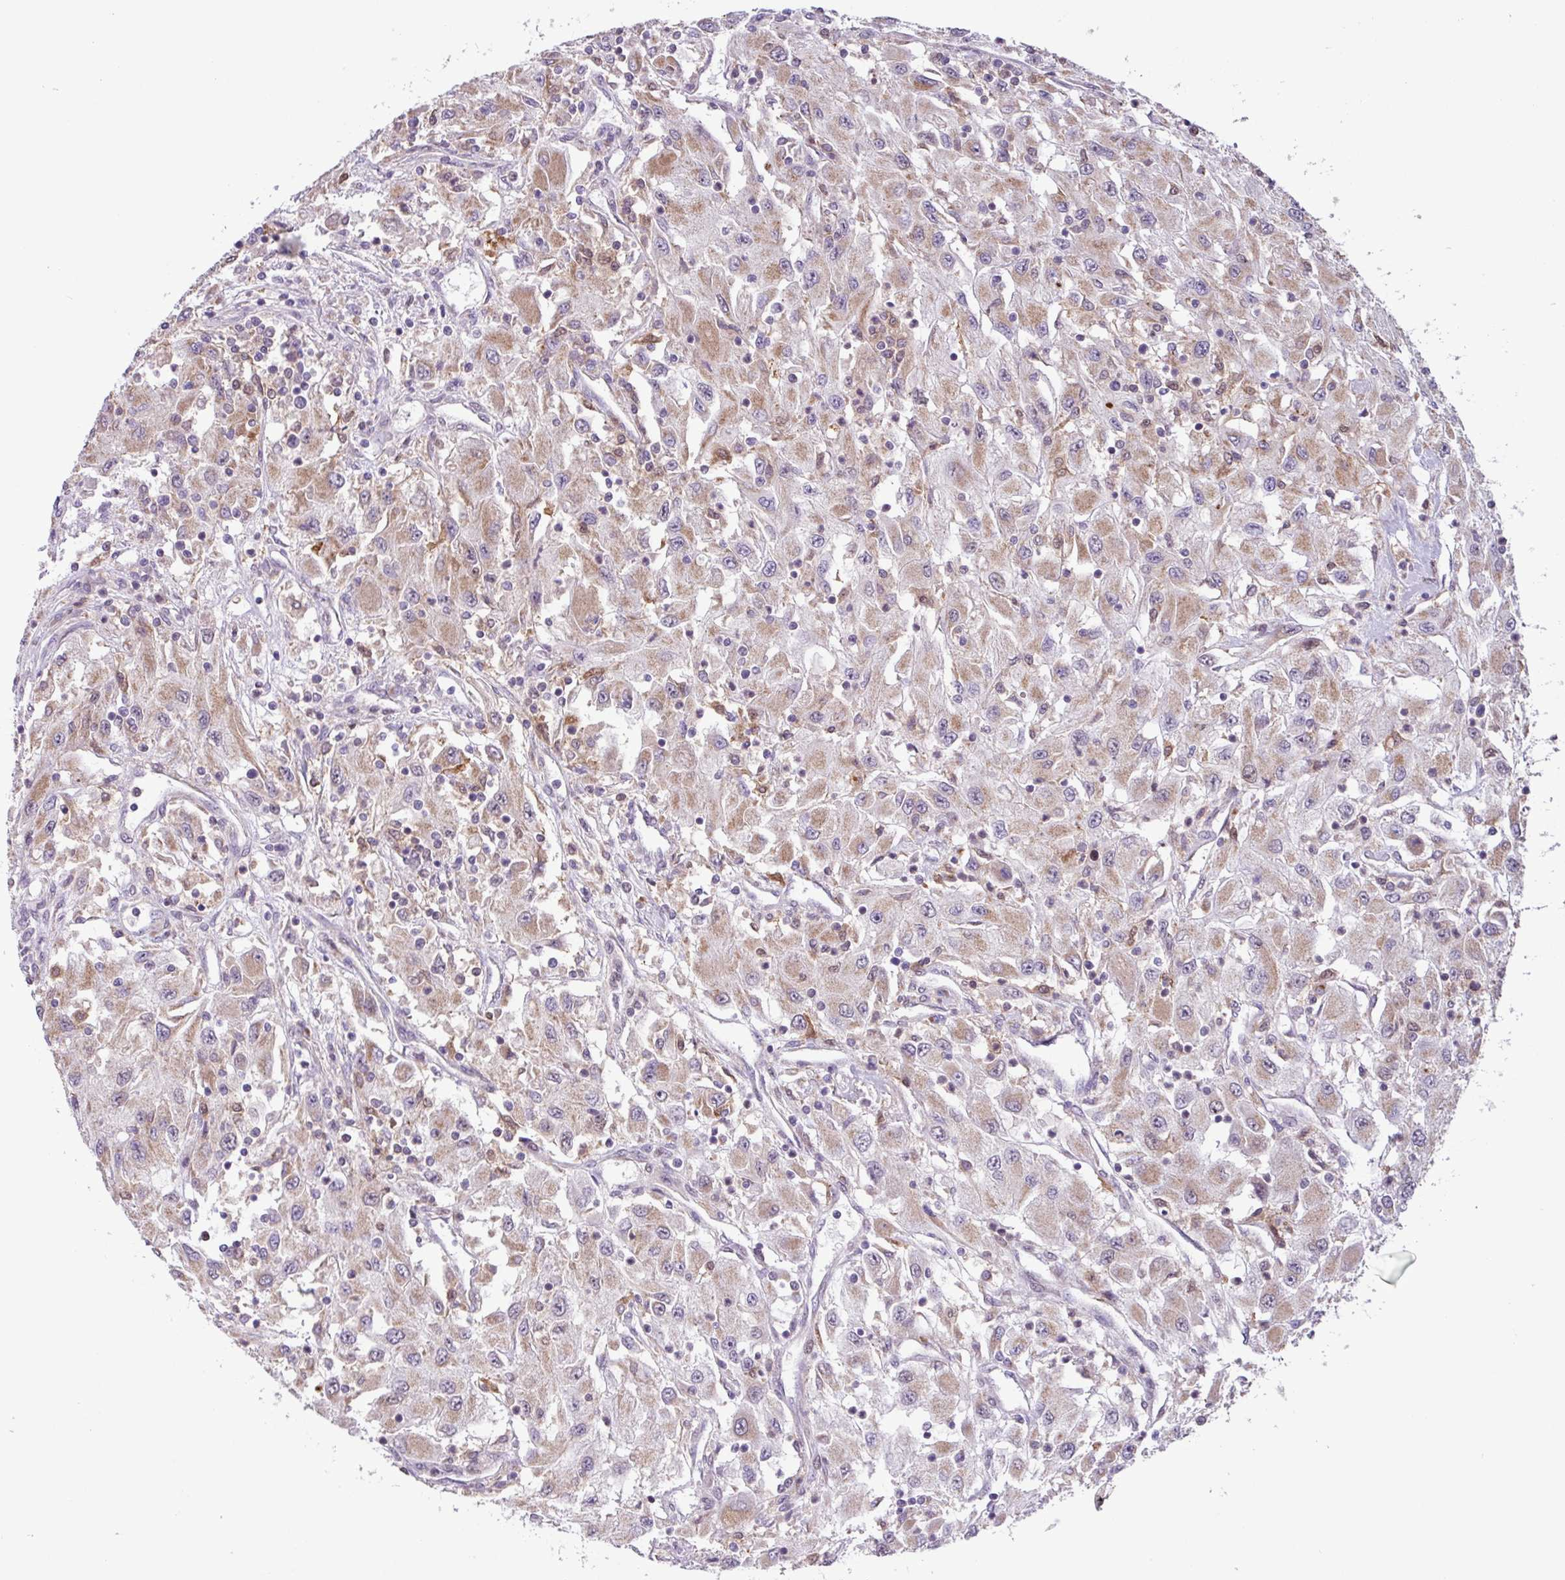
{"staining": {"intensity": "moderate", "quantity": ">75%", "location": "cytoplasmic/membranous"}, "tissue": "renal cancer", "cell_type": "Tumor cells", "image_type": "cancer", "snomed": [{"axis": "morphology", "description": "Adenocarcinoma, NOS"}, {"axis": "topography", "description": "Kidney"}], "caption": "This photomicrograph reveals renal cancer (adenocarcinoma) stained with immunohistochemistry to label a protein in brown. The cytoplasmic/membranous of tumor cells show moderate positivity for the protein. Nuclei are counter-stained blue.", "gene": "BRD3", "patient": {"sex": "female", "age": 67}}